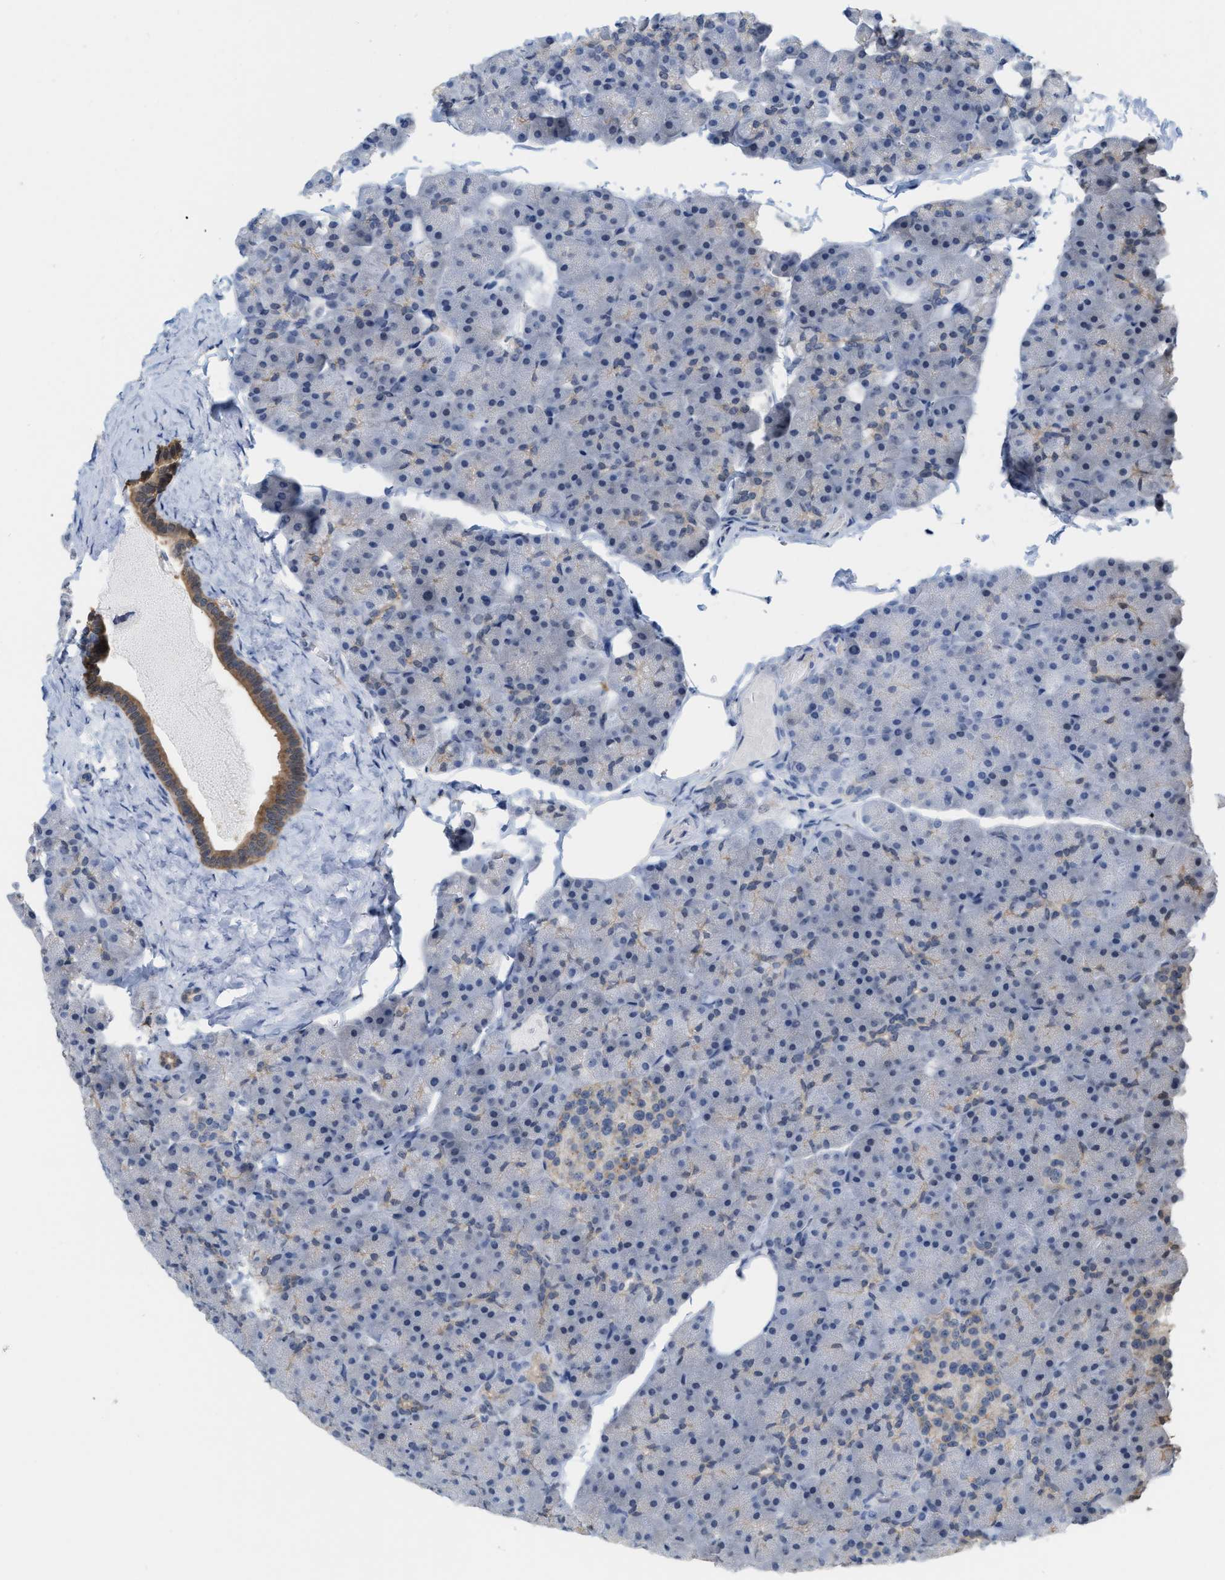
{"staining": {"intensity": "moderate", "quantity": "<25%", "location": "cytoplasmic/membranous"}, "tissue": "pancreas", "cell_type": "Exocrine glandular cells", "image_type": "normal", "snomed": [{"axis": "morphology", "description": "Normal tissue, NOS"}, {"axis": "topography", "description": "Pancreas"}], "caption": "Pancreas was stained to show a protein in brown. There is low levels of moderate cytoplasmic/membranous staining in approximately <25% of exocrine glandular cells. (brown staining indicates protein expression, while blue staining denotes nuclei).", "gene": "BAIAP2L1", "patient": {"sex": "male", "age": 35}}